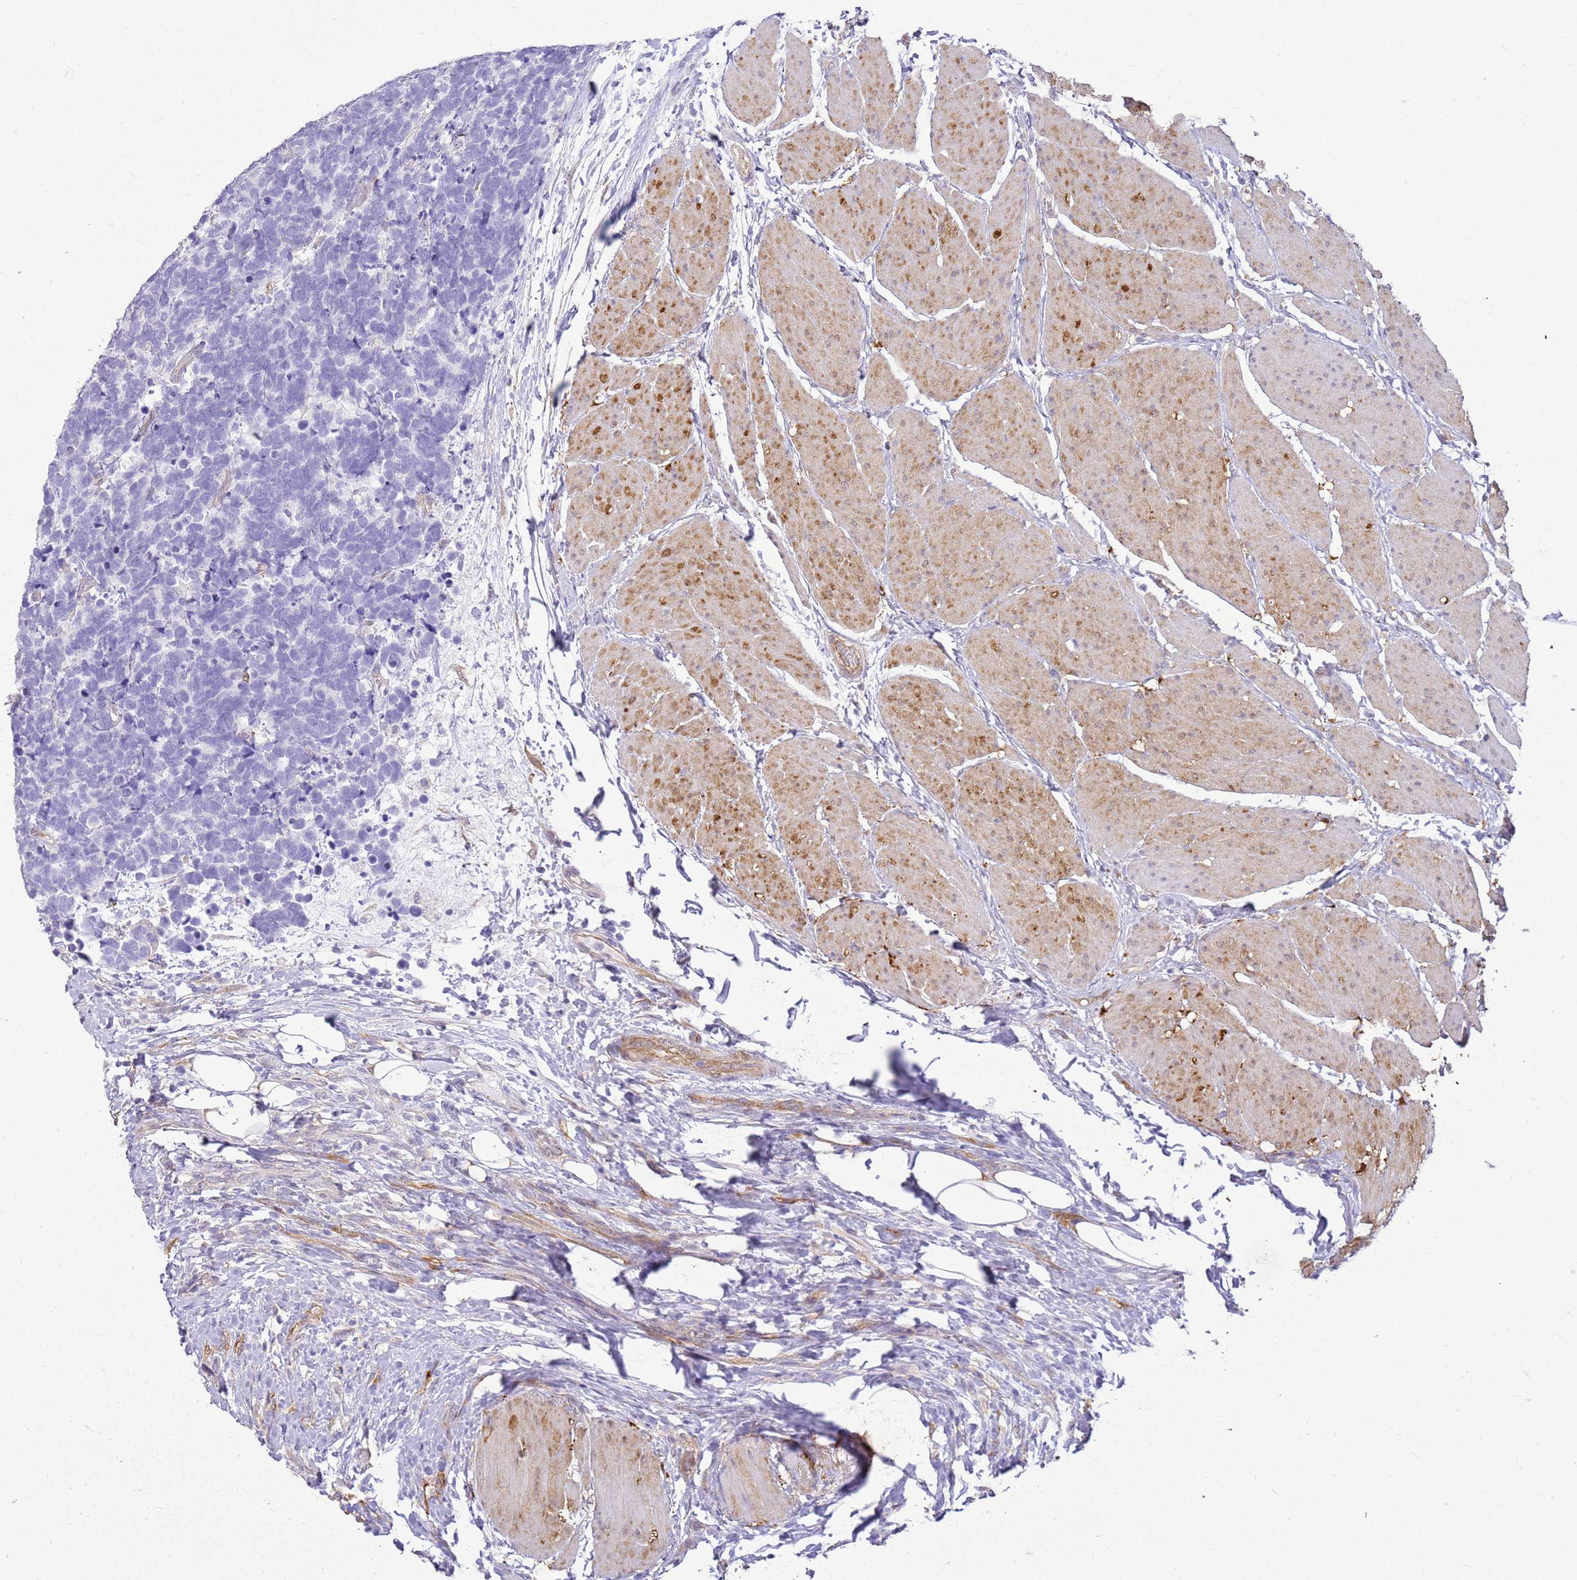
{"staining": {"intensity": "negative", "quantity": "none", "location": "none"}, "tissue": "carcinoid", "cell_type": "Tumor cells", "image_type": "cancer", "snomed": [{"axis": "morphology", "description": "Carcinoma, NOS"}, {"axis": "morphology", "description": "Carcinoid, malignant, NOS"}, {"axis": "topography", "description": "Urinary bladder"}], "caption": "IHC image of neoplastic tissue: human carcinoid (malignant) stained with DAB (3,3'-diaminobenzidine) displays no significant protein positivity in tumor cells.", "gene": "HSPB1", "patient": {"sex": "male", "age": 57}}